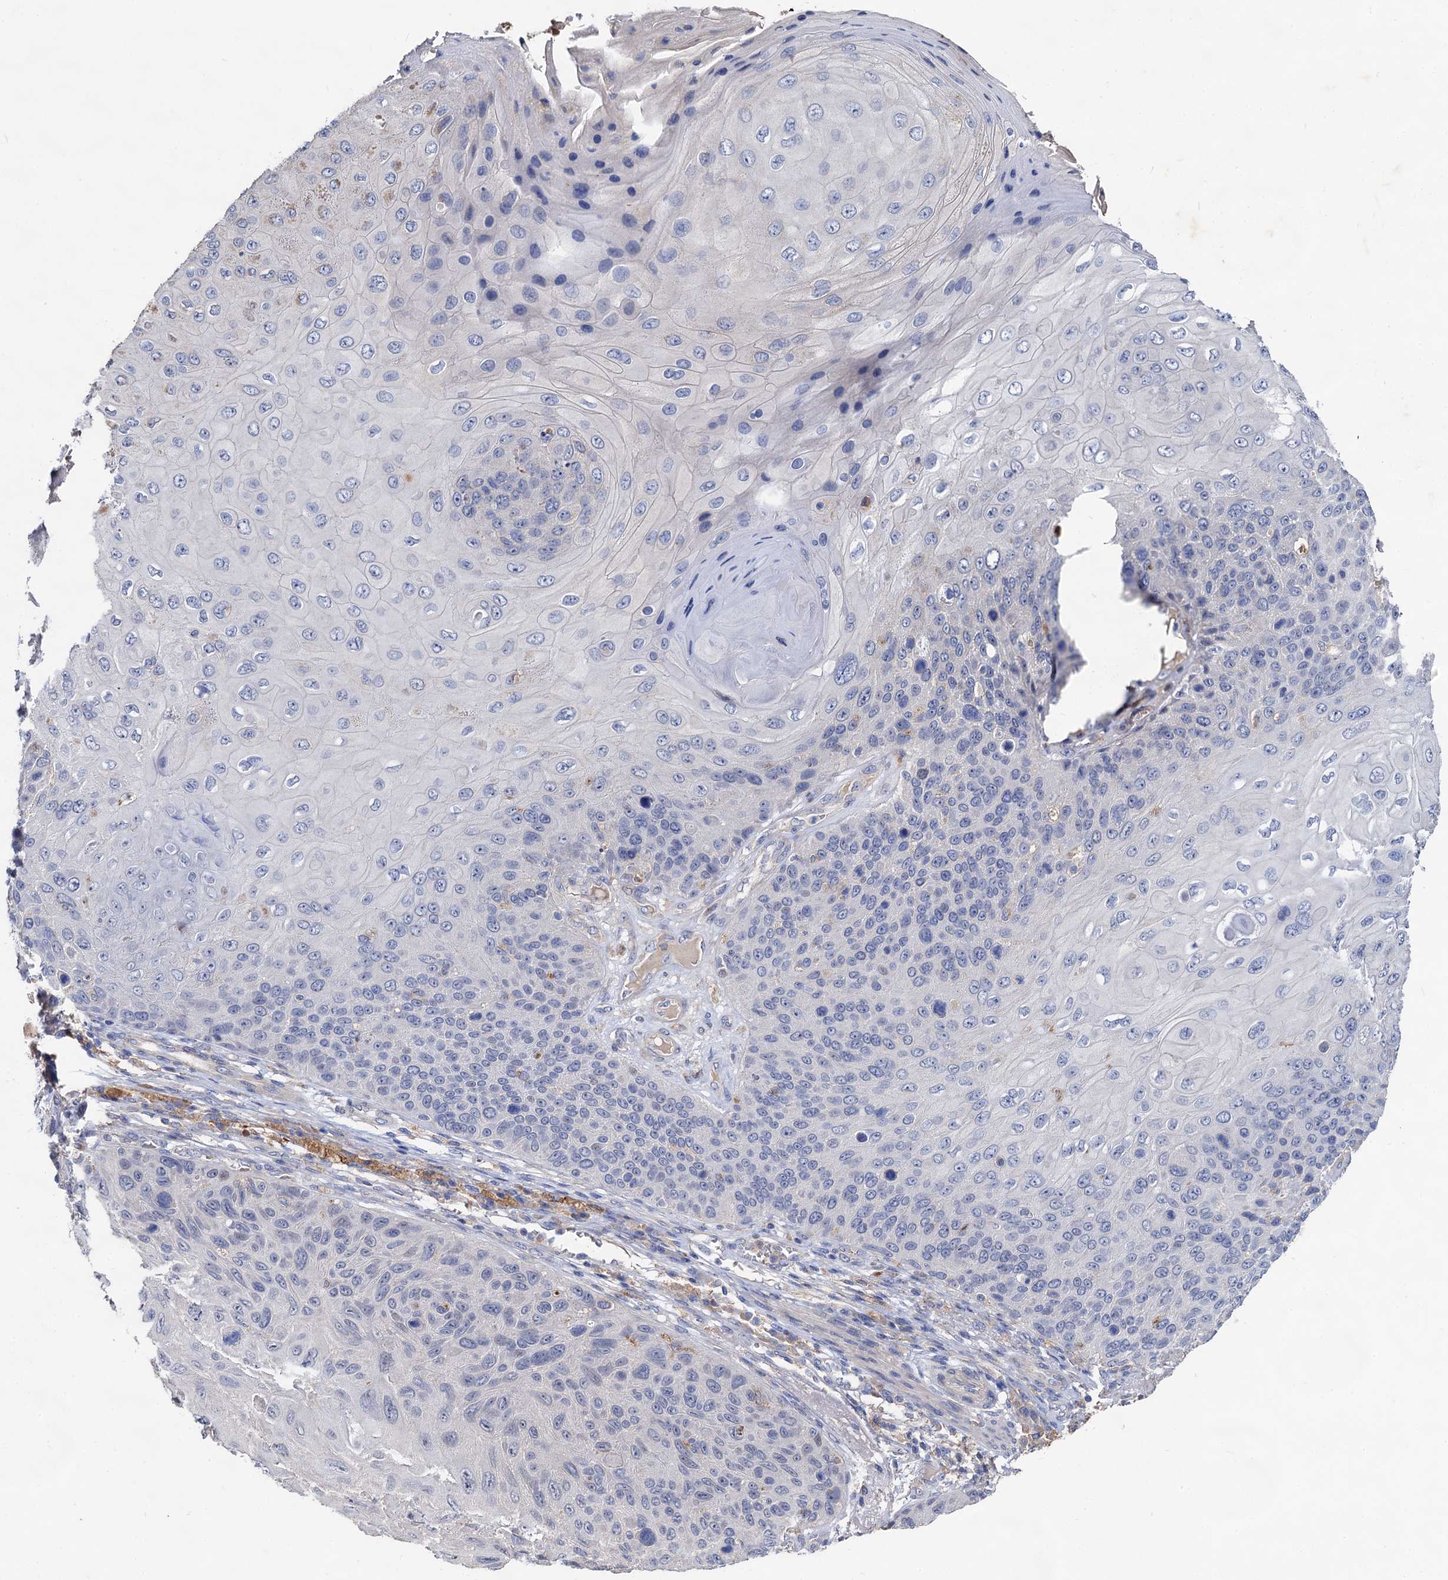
{"staining": {"intensity": "negative", "quantity": "none", "location": "none"}, "tissue": "skin cancer", "cell_type": "Tumor cells", "image_type": "cancer", "snomed": [{"axis": "morphology", "description": "Squamous cell carcinoma, NOS"}, {"axis": "topography", "description": "Skin"}], "caption": "Immunohistochemistry (IHC) histopathology image of neoplastic tissue: skin cancer (squamous cell carcinoma) stained with DAB exhibits no significant protein expression in tumor cells.", "gene": "HVCN1", "patient": {"sex": "female", "age": 88}}